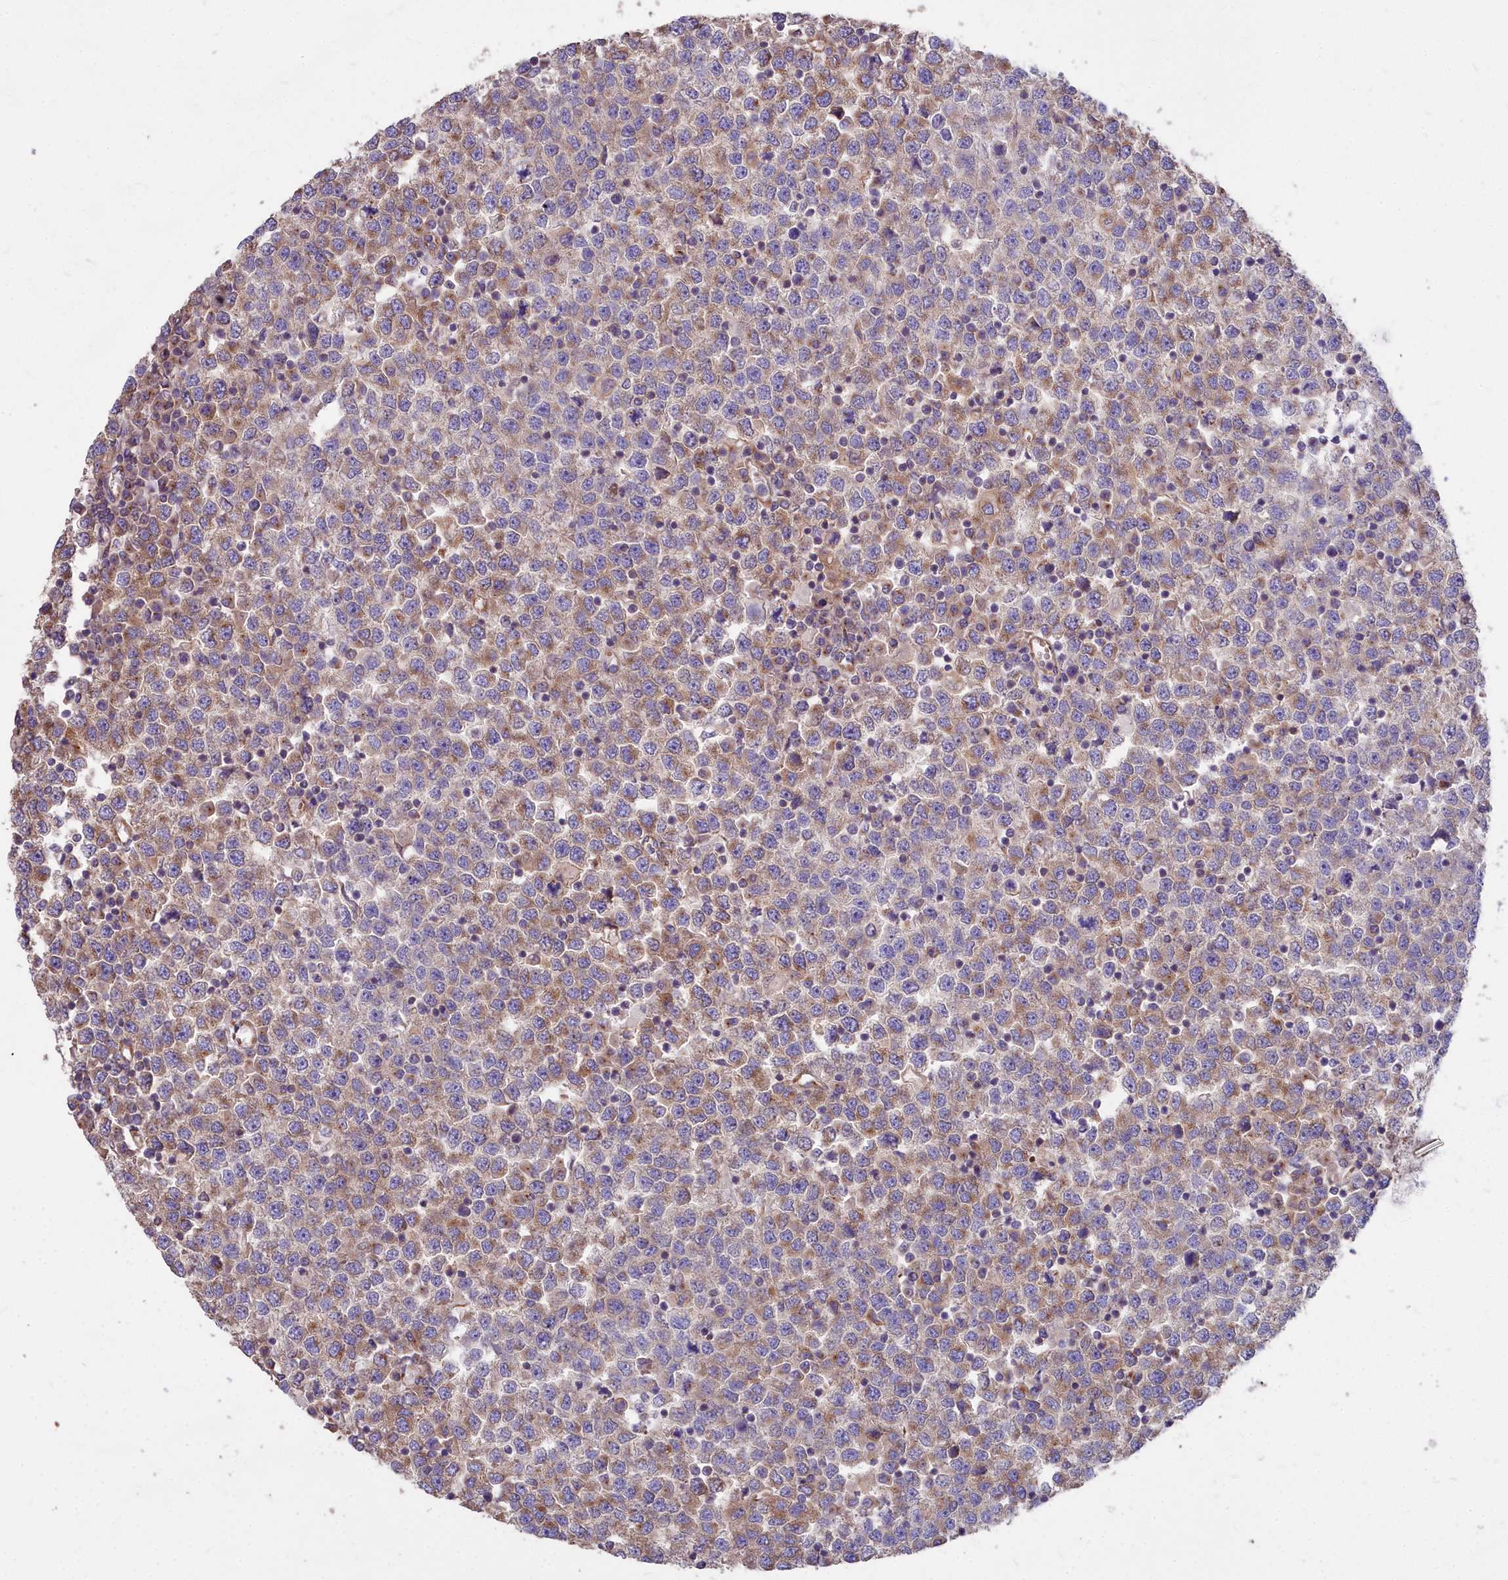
{"staining": {"intensity": "moderate", "quantity": "25%-75%", "location": "cytoplasmic/membranous"}, "tissue": "testis cancer", "cell_type": "Tumor cells", "image_type": "cancer", "snomed": [{"axis": "morphology", "description": "Seminoma, NOS"}, {"axis": "topography", "description": "Testis"}], "caption": "About 25%-75% of tumor cells in testis seminoma demonstrate moderate cytoplasmic/membranous protein staining as visualized by brown immunohistochemical staining.", "gene": "DCTN3", "patient": {"sex": "male", "age": 65}}